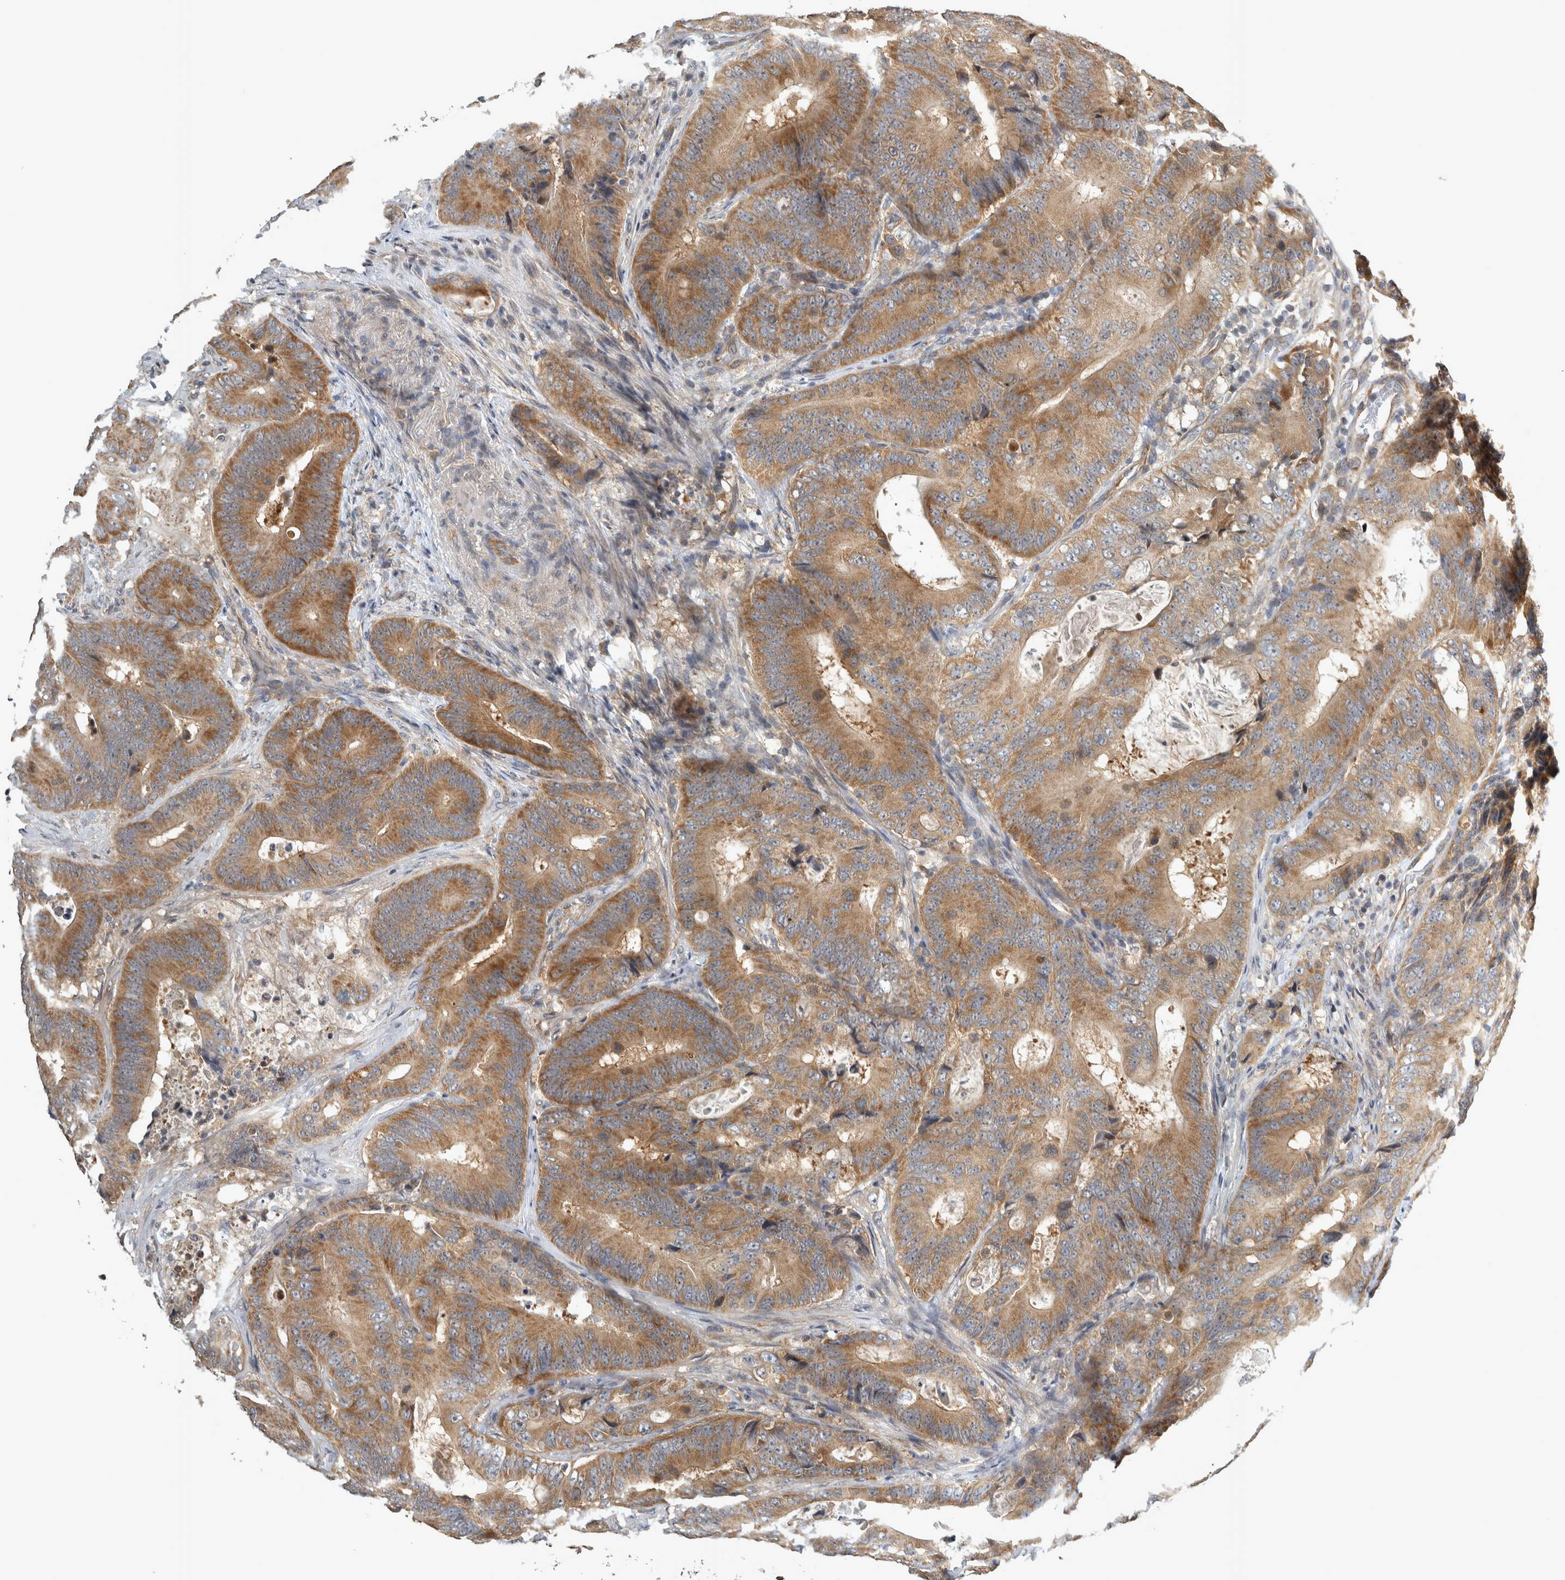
{"staining": {"intensity": "moderate", "quantity": ">75%", "location": "cytoplasmic/membranous"}, "tissue": "colorectal cancer", "cell_type": "Tumor cells", "image_type": "cancer", "snomed": [{"axis": "morphology", "description": "Adenocarcinoma, NOS"}, {"axis": "topography", "description": "Colon"}], "caption": "Immunohistochemical staining of human colorectal cancer (adenocarcinoma) shows medium levels of moderate cytoplasmic/membranous protein staining in approximately >75% of tumor cells.", "gene": "TRMT61B", "patient": {"sex": "male", "age": 83}}